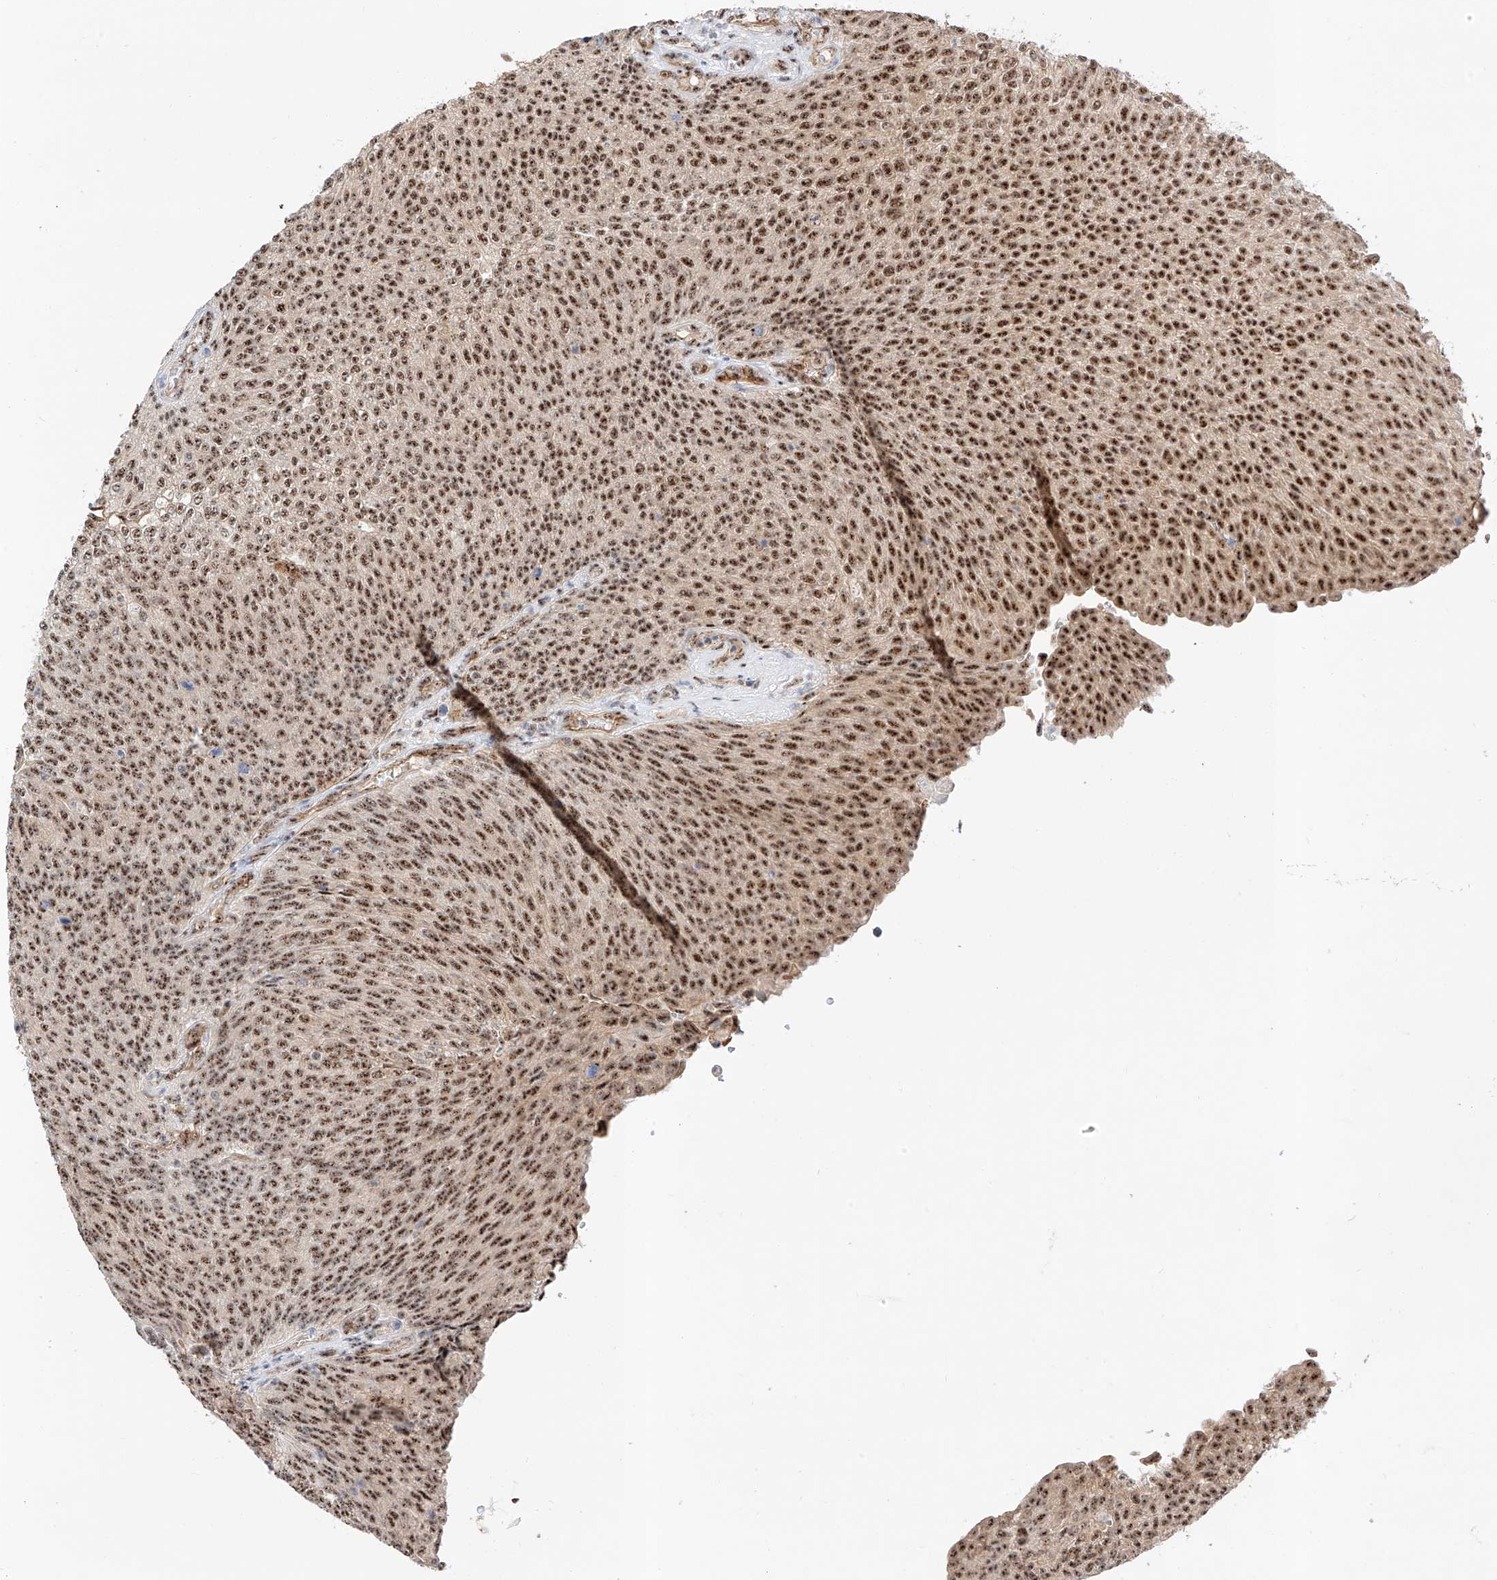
{"staining": {"intensity": "strong", "quantity": ">75%", "location": "nuclear"}, "tissue": "urothelial cancer", "cell_type": "Tumor cells", "image_type": "cancer", "snomed": [{"axis": "morphology", "description": "Urothelial carcinoma, Low grade"}, {"axis": "topography", "description": "Urinary bladder"}], "caption": "Low-grade urothelial carcinoma stained for a protein (brown) displays strong nuclear positive staining in about >75% of tumor cells.", "gene": "ATXN7L2", "patient": {"sex": "female", "age": 79}}